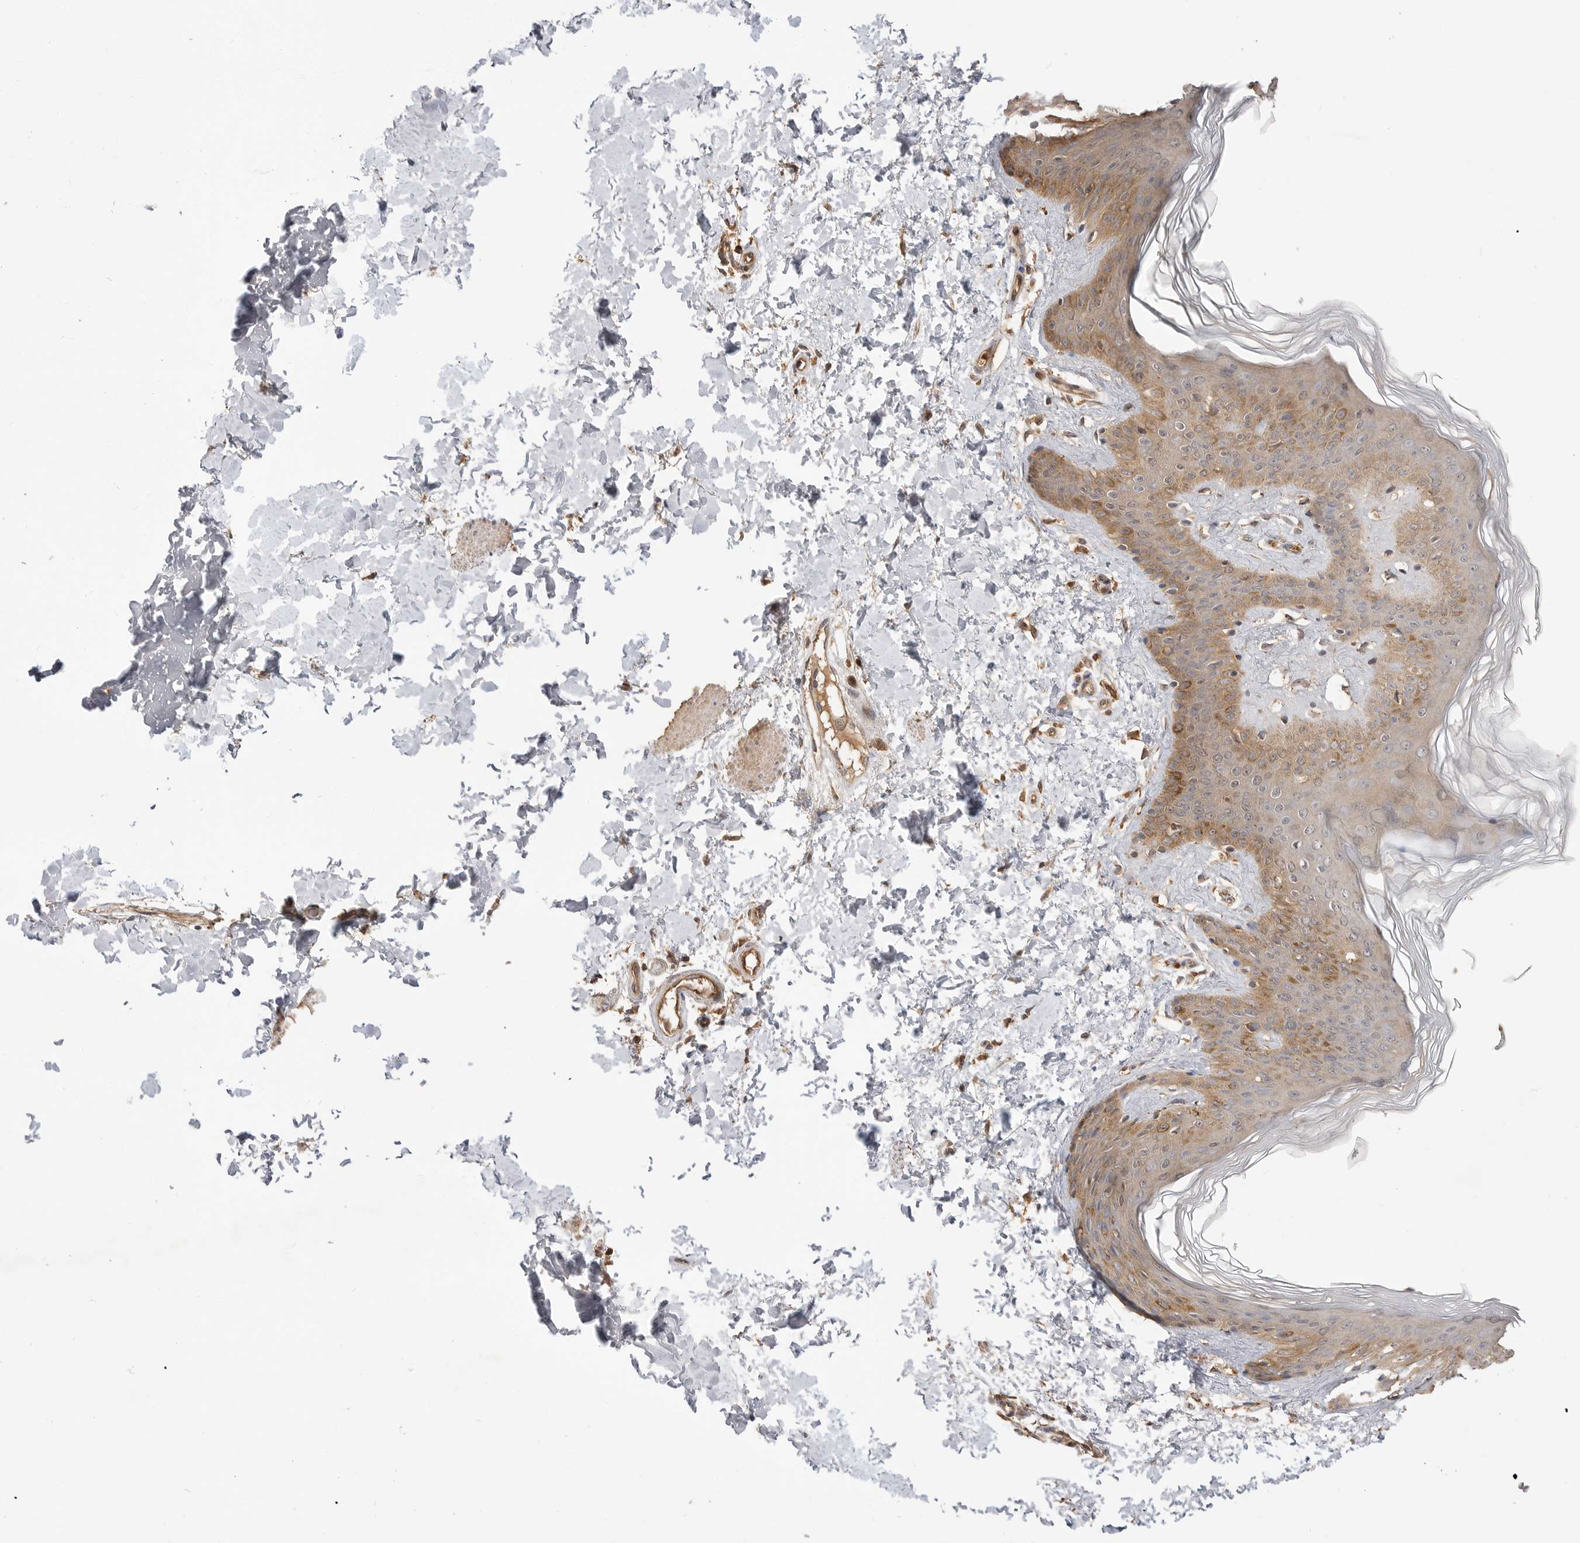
{"staining": {"intensity": "negative", "quantity": "none", "location": "none"}, "tissue": "skin", "cell_type": "Fibroblasts", "image_type": "normal", "snomed": [{"axis": "morphology", "description": "Normal tissue, NOS"}, {"axis": "morphology", "description": "Neoplasm, benign, NOS"}, {"axis": "topography", "description": "Skin"}, {"axis": "topography", "description": "Soft tissue"}], "caption": "High magnification brightfield microscopy of benign skin stained with DAB (brown) and counterstained with hematoxylin (blue): fibroblasts show no significant positivity. (DAB immunohistochemistry (IHC) visualized using brightfield microscopy, high magnification).", "gene": "CLDN12", "patient": {"sex": "male", "age": 26}}